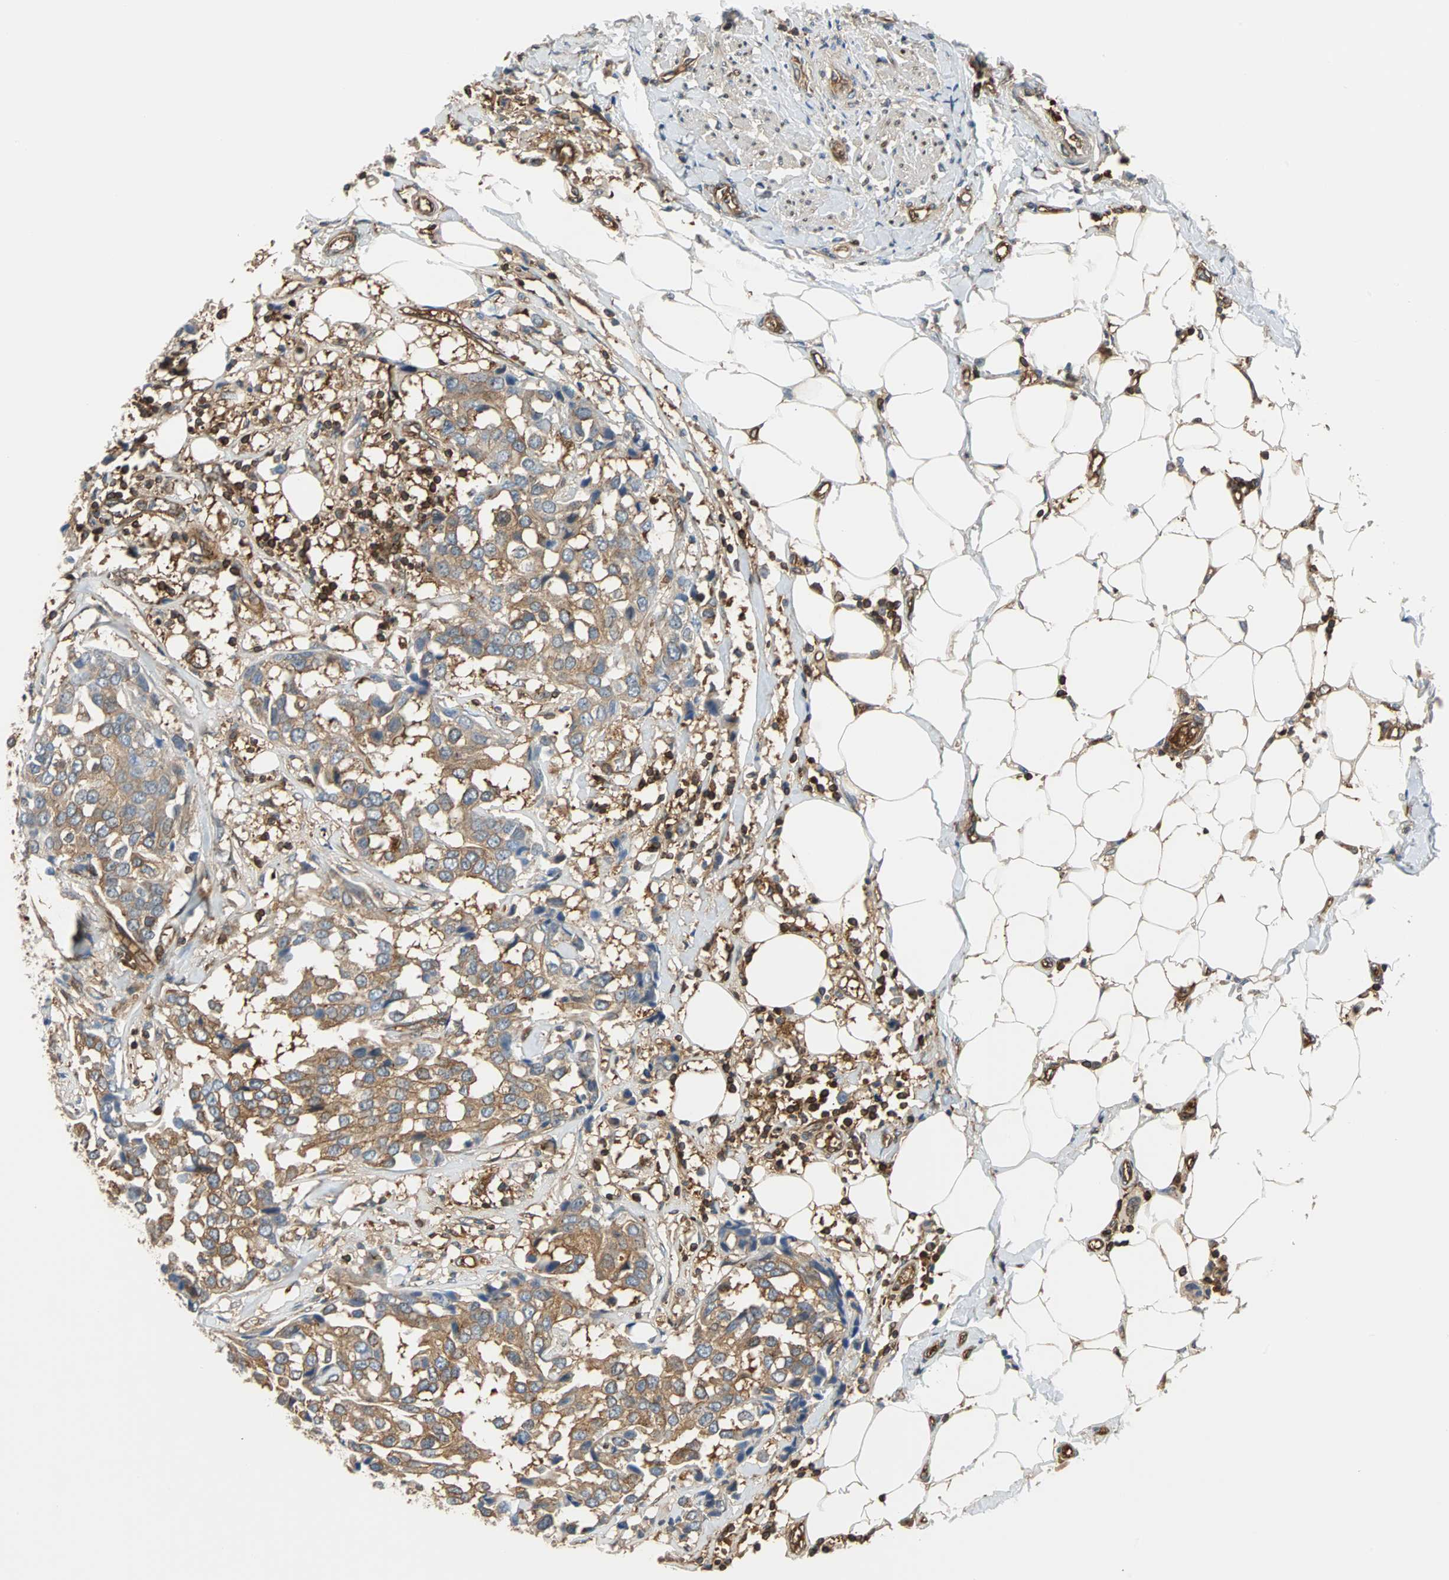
{"staining": {"intensity": "moderate", "quantity": ">75%", "location": "cytoplasmic/membranous"}, "tissue": "breast cancer", "cell_type": "Tumor cells", "image_type": "cancer", "snomed": [{"axis": "morphology", "description": "Duct carcinoma"}, {"axis": "topography", "description": "Breast"}], "caption": "This is a histology image of IHC staining of breast cancer, which shows moderate positivity in the cytoplasmic/membranous of tumor cells.", "gene": "RELA", "patient": {"sex": "female", "age": 80}}